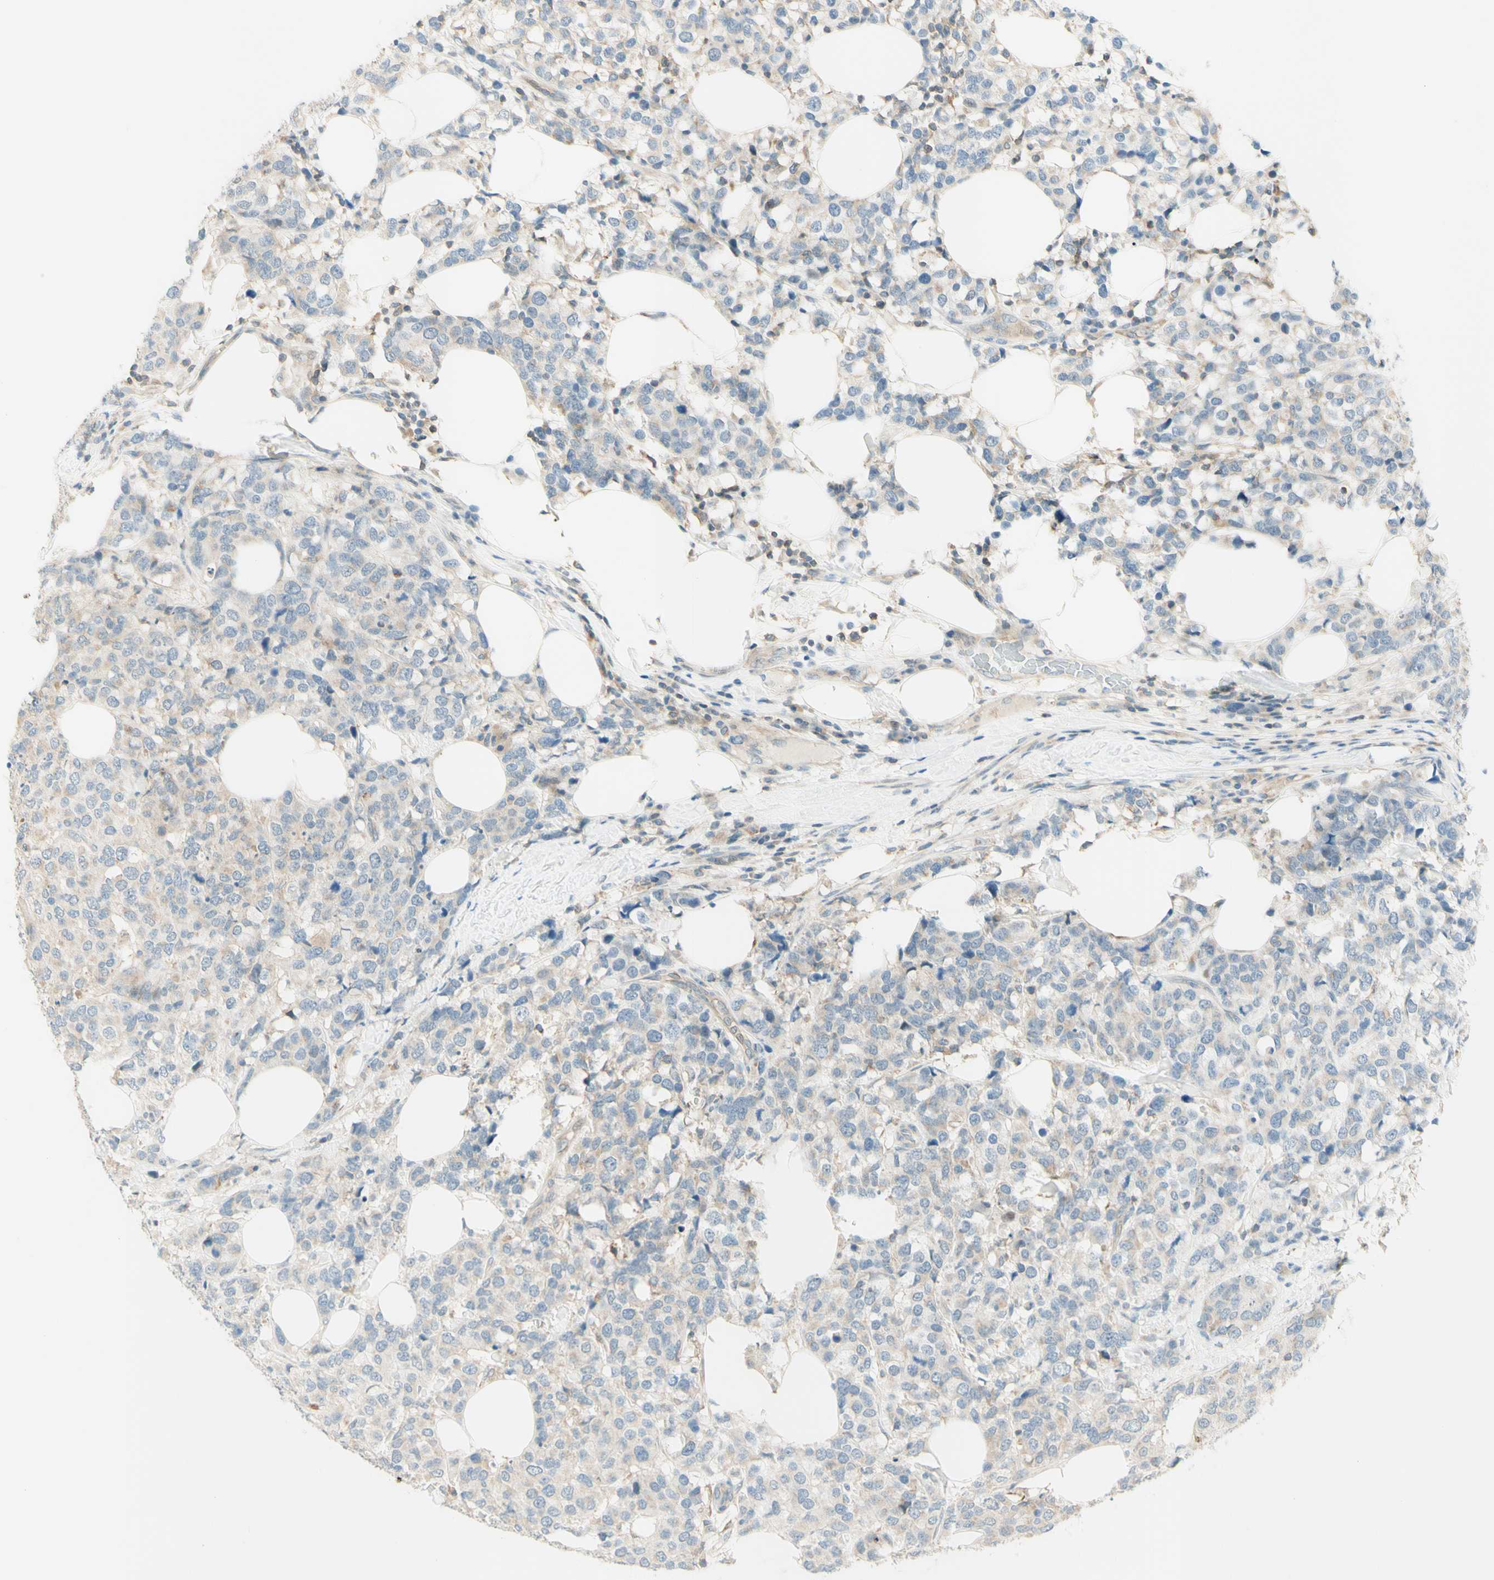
{"staining": {"intensity": "weak", "quantity": "25%-75%", "location": "cytoplasmic/membranous"}, "tissue": "breast cancer", "cell_type": "Tumor cells", "image_type": "cancer", "snomed": [{"axis": "morphology", "description": "Lobular carcinoma"}, {"axis": "topography", "description": "Breast"}], "caption": "Protein staining of breast cancer (lobular carcinoma) tissue demonstrates weak cytoplasmic/membranous positivity in approximately 25%-75% of tumor cells.", "gene": "PROM1", "patient": {"sex": "female", "age": 59}}